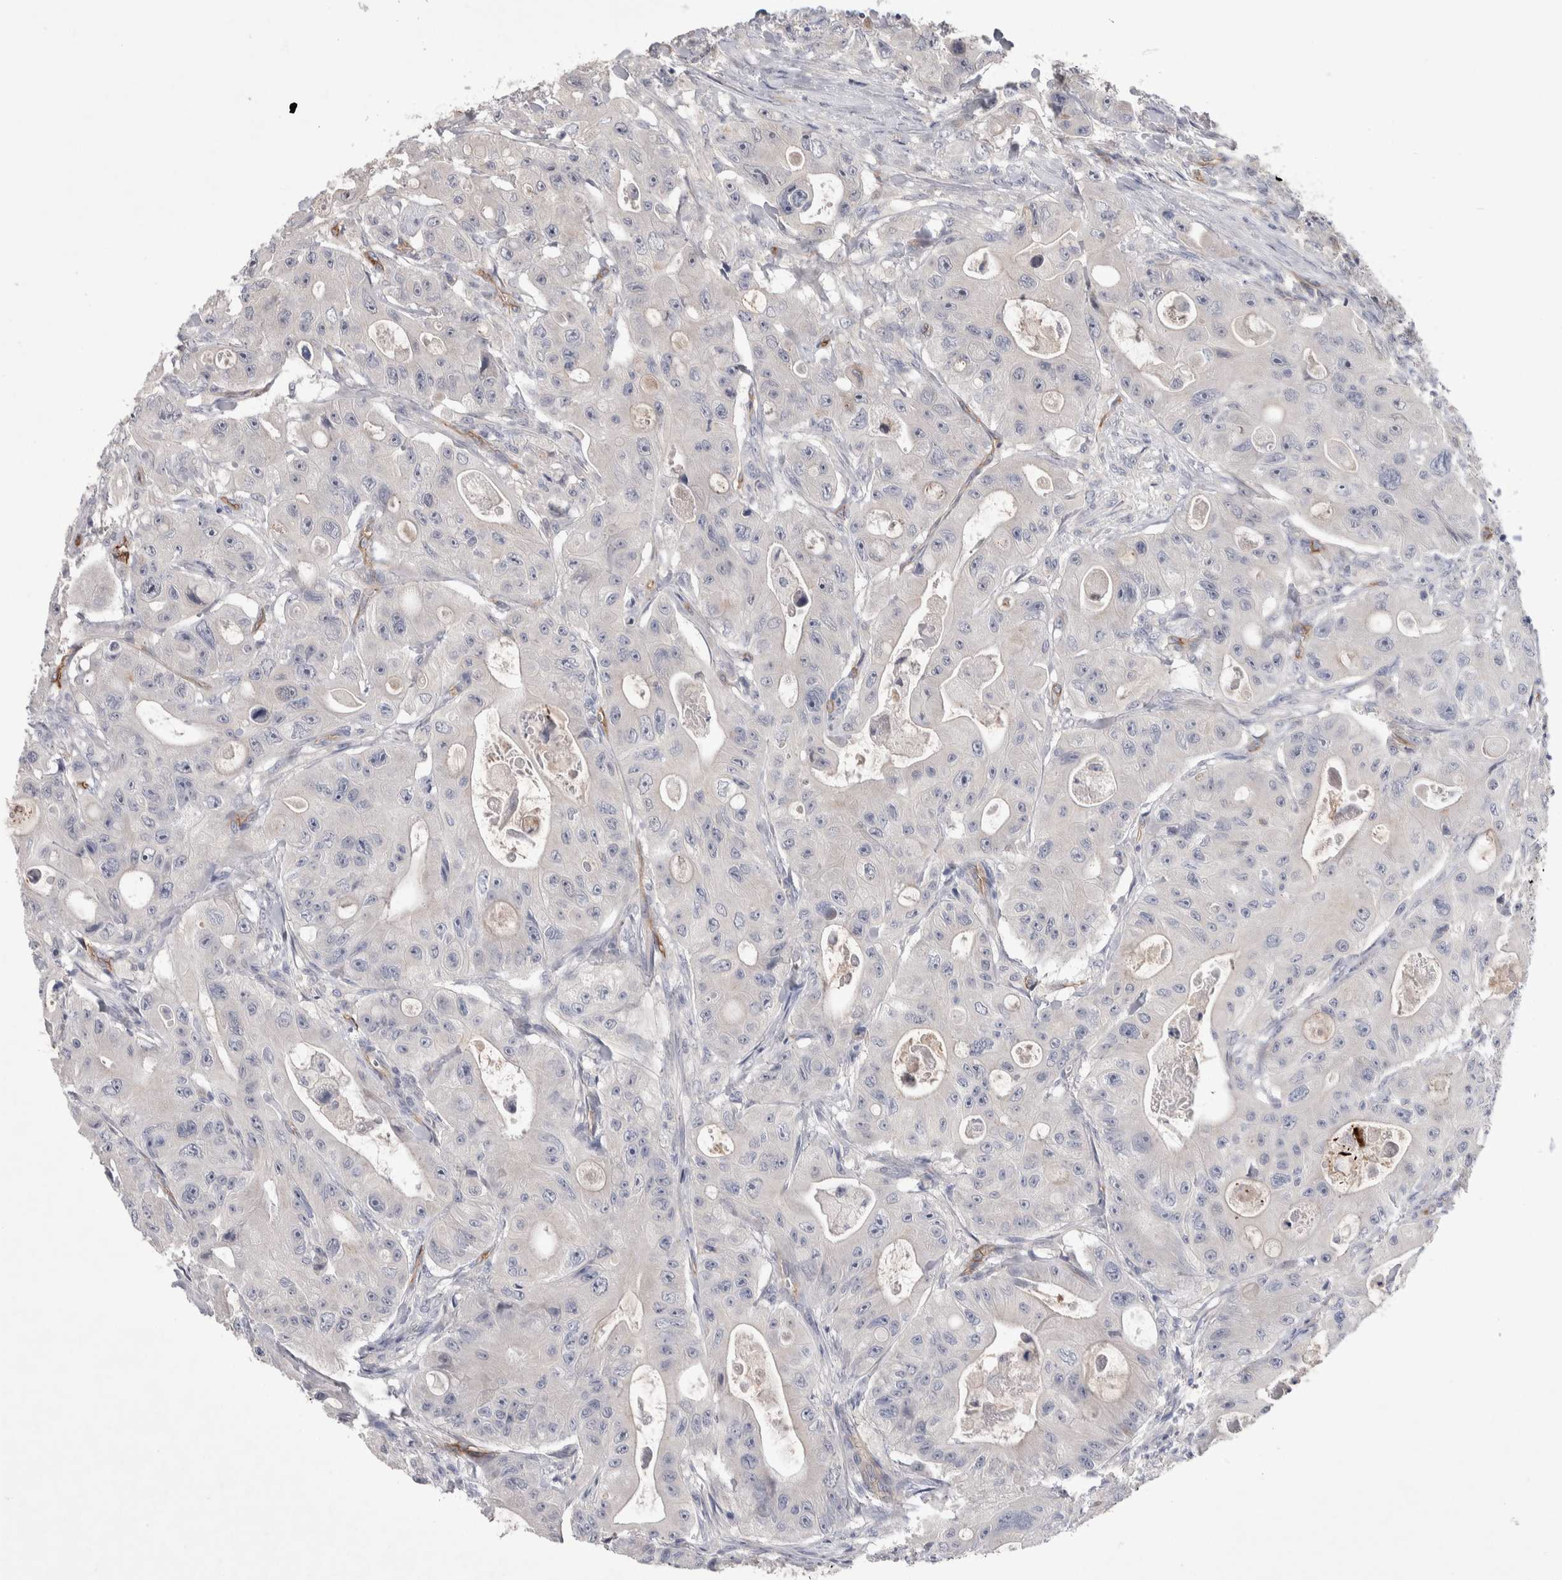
{"staining": {"intensity": "negative", "quantity": "none", "location": "none"}, "tissue": "colorectal cancer", "cell_type": "Tumor cells", "image_type": "cancer", "snomed": [{"axis": "morphology", "description": "Adenocarcinoma, NOS"}, {"axis": "topography", "description": "Colon"}], "caption": "An immunohistochemistry (IHC) image of colorectal cancer (adenocarcinoma) is shown. There is no staining in tumor cells of colorectal cancer (adenocarcinoma).", "gene": "CEP131", "patient": {"sex": "female", "age": 46}}